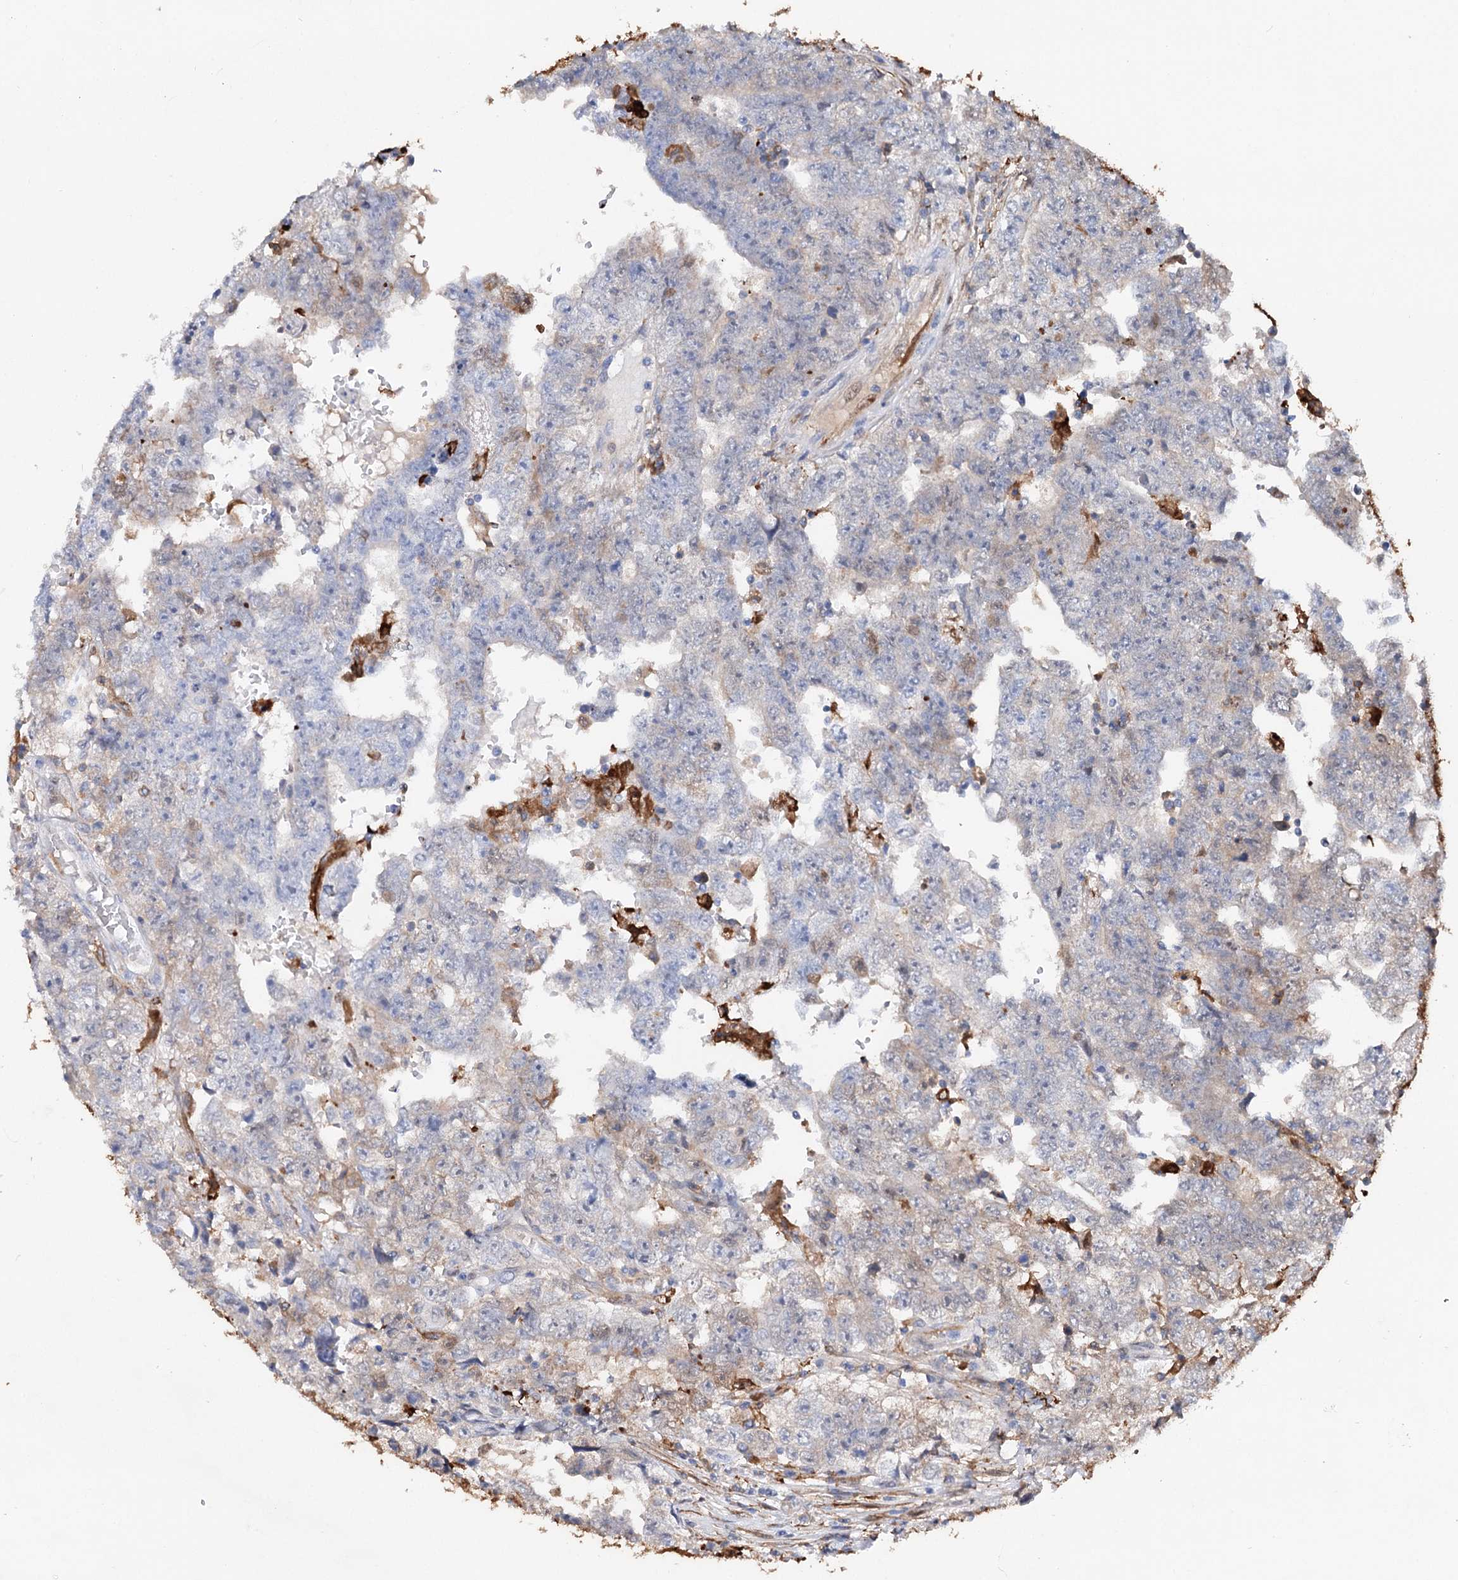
{"staining": {"intensity": "negative", "quantity": "none", "location": "none"}, "tissue": "testis cancer", "cell_type": "Tumor cells", "image_type": "cancer", "snomed": [{"axis": "morphology", "description": "Carcinoma, Embryonal, NOS"}, {"axis": "topography", "description": "Testis"}], "caption": "Image shows no significant protein staining in tumor cells of embryonal carcinoma (testis). Nuclei are stained in blue.", "gene": "CFAP46", "patient": {"sex": "male", "age": 25}}